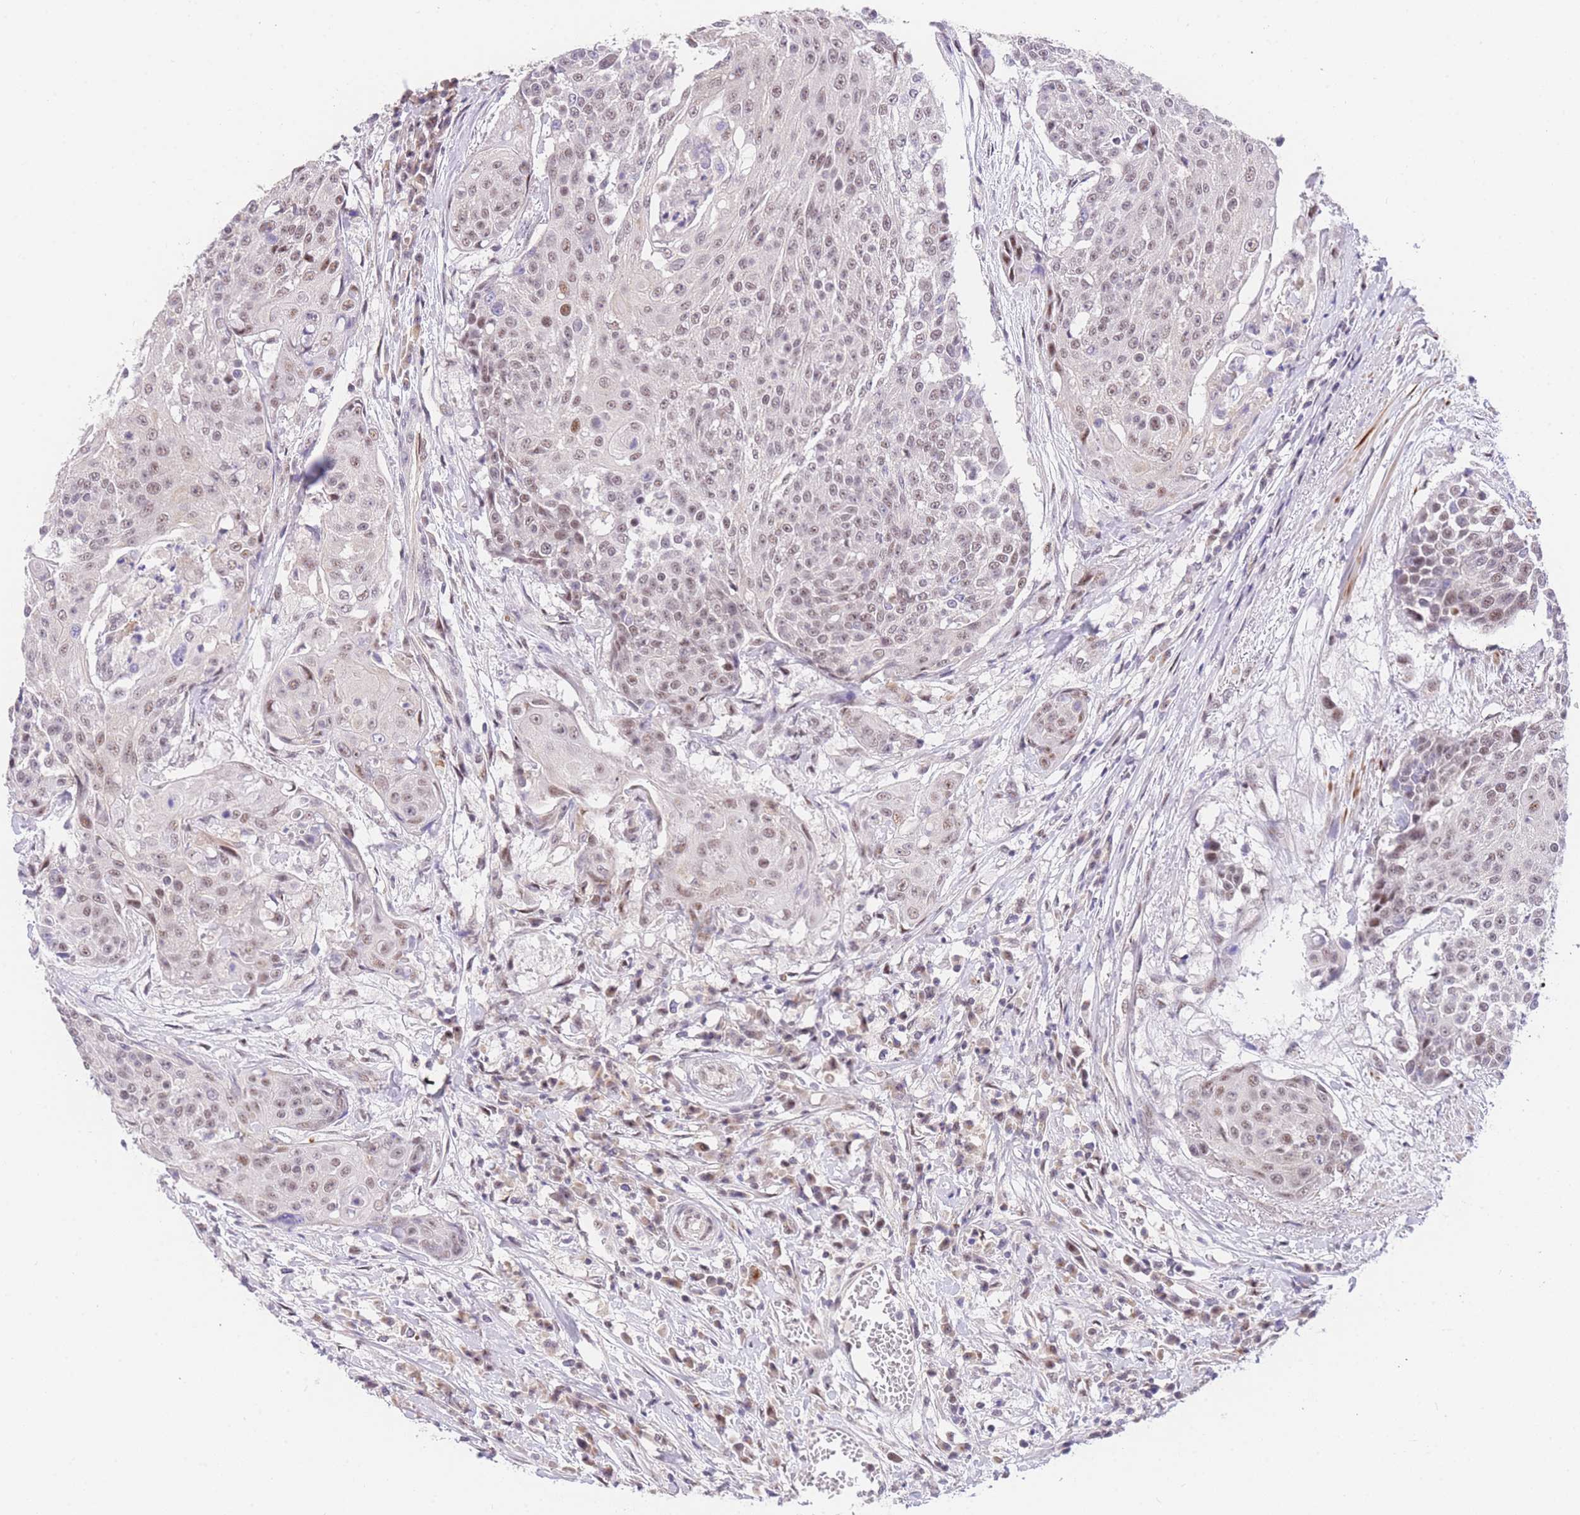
{"staining": {"intensity": "weak", "quantity": ">75%", "location": "nuclear"}, "tissue": "urothelial cancer", "cell_type": "Tumor cells", "image_type": "cancer", "snomed": [{"axis": "morphology", "description": "Urothelial carcinoma, High grade"}, {"axis": "topography", "description": "Urinary bladder"}], "caption": "Brown immunohistochemical staining in human urothelial cancer shows weak nuclear expression in approximately >75% of tumor cells.", "gene": "SLC35F2", "patient": {"sex": "female", "age": 63}}